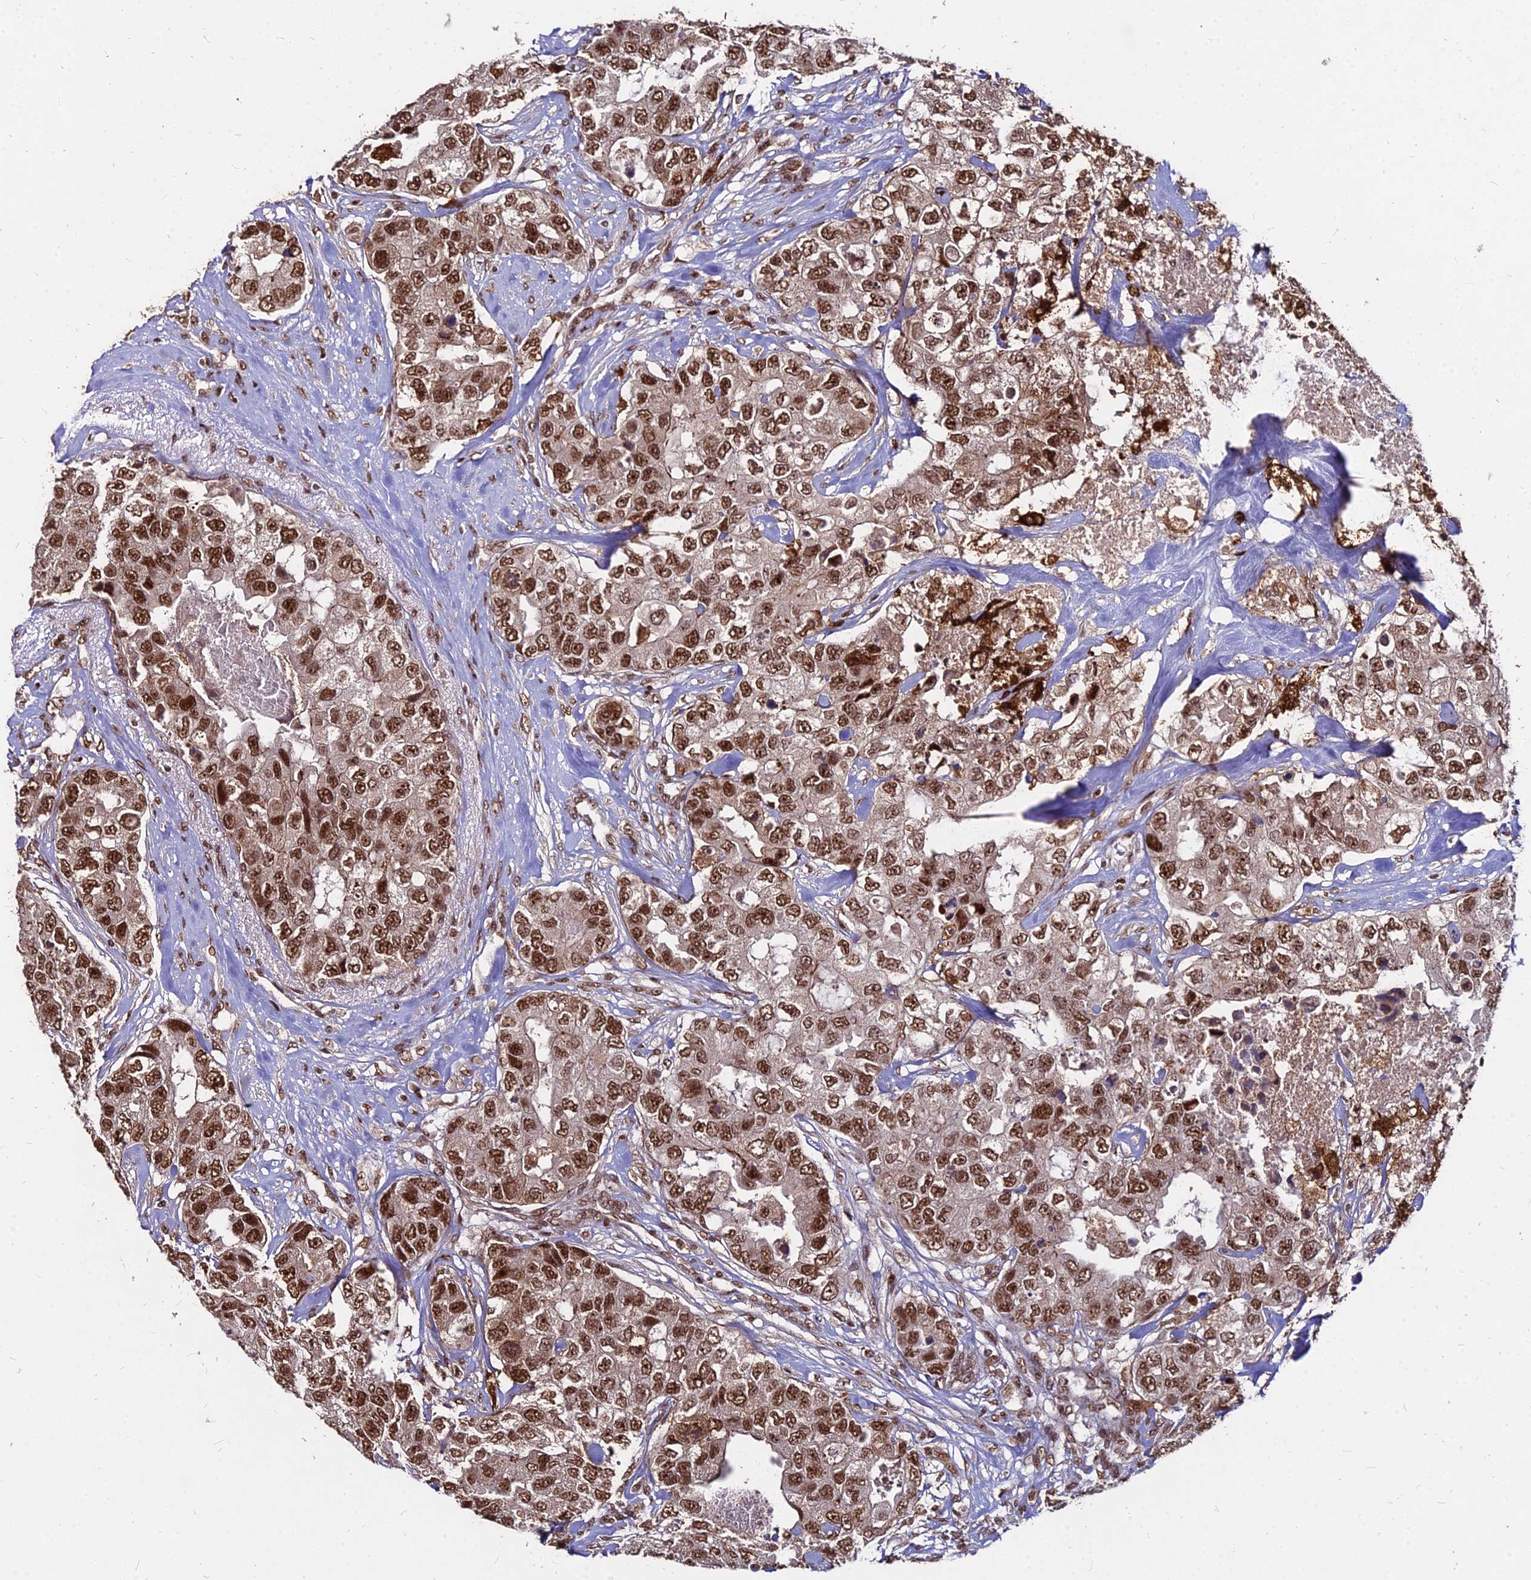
{"staining": {"intensity": "strong", "quantity": ">75%", "location": "nuclear"}, "tissue": "breast cancer", "cell_type": "Tumor cells", "image_type": "cancer", "snomed": [{"axis": "morphology", "description": "Duct carcinoma"}, {"axis": "topography", "description": "Breast"}], "caption": "Immunohistochemistry (IHC) of human breast cancer (intraductal carcinoma) shows high levels of strong nuclear positivity in approximately >75% of tumor cells.", "gene": "ZBED4", "patient": {"sex": "female", "age": 62}}